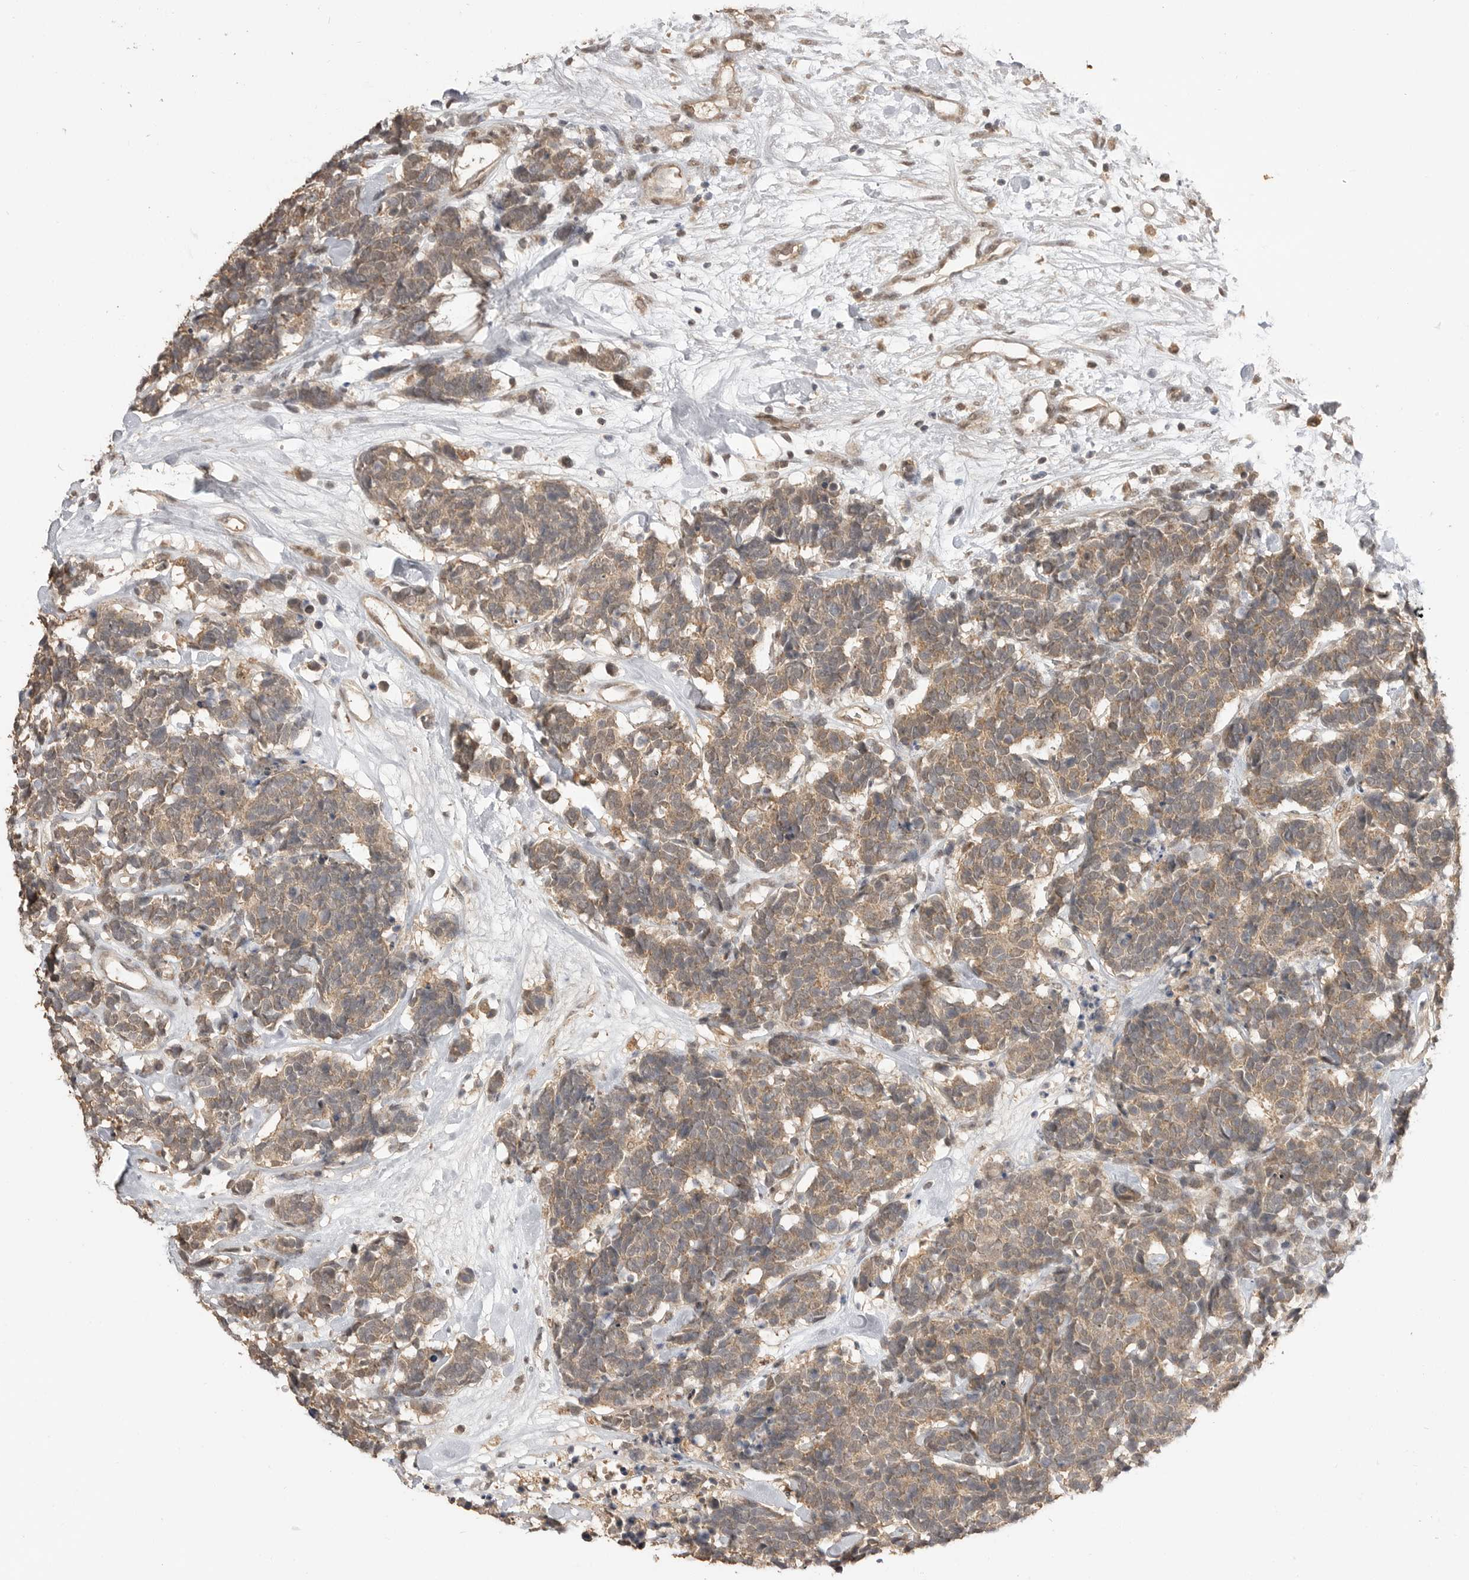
{"staining": {"intensity": "moderate", "quantity": ">75%", "location": "cytoplasmic/membranous"}, "tissue": "carcinoid", "cell_type": "Tumor cells", "image_type": "cancer", "snomed": [{"axis": "morphology", "description": "Carcinoma, NOS"}, {"axis": "morphology", "description": "Carcinoid, malignant, NOS"}, {"axis": "topography", "description": "Urinary bladder"}], "caption": "The image shows immunohistochemical staining of carcinoid. There is moderate cytoplasmic/membranous positivity is appreciated in approximately >75% of tumor cells.", "gene": "ASPSCR1", "patient": {"sex": "male", "age": 57}}